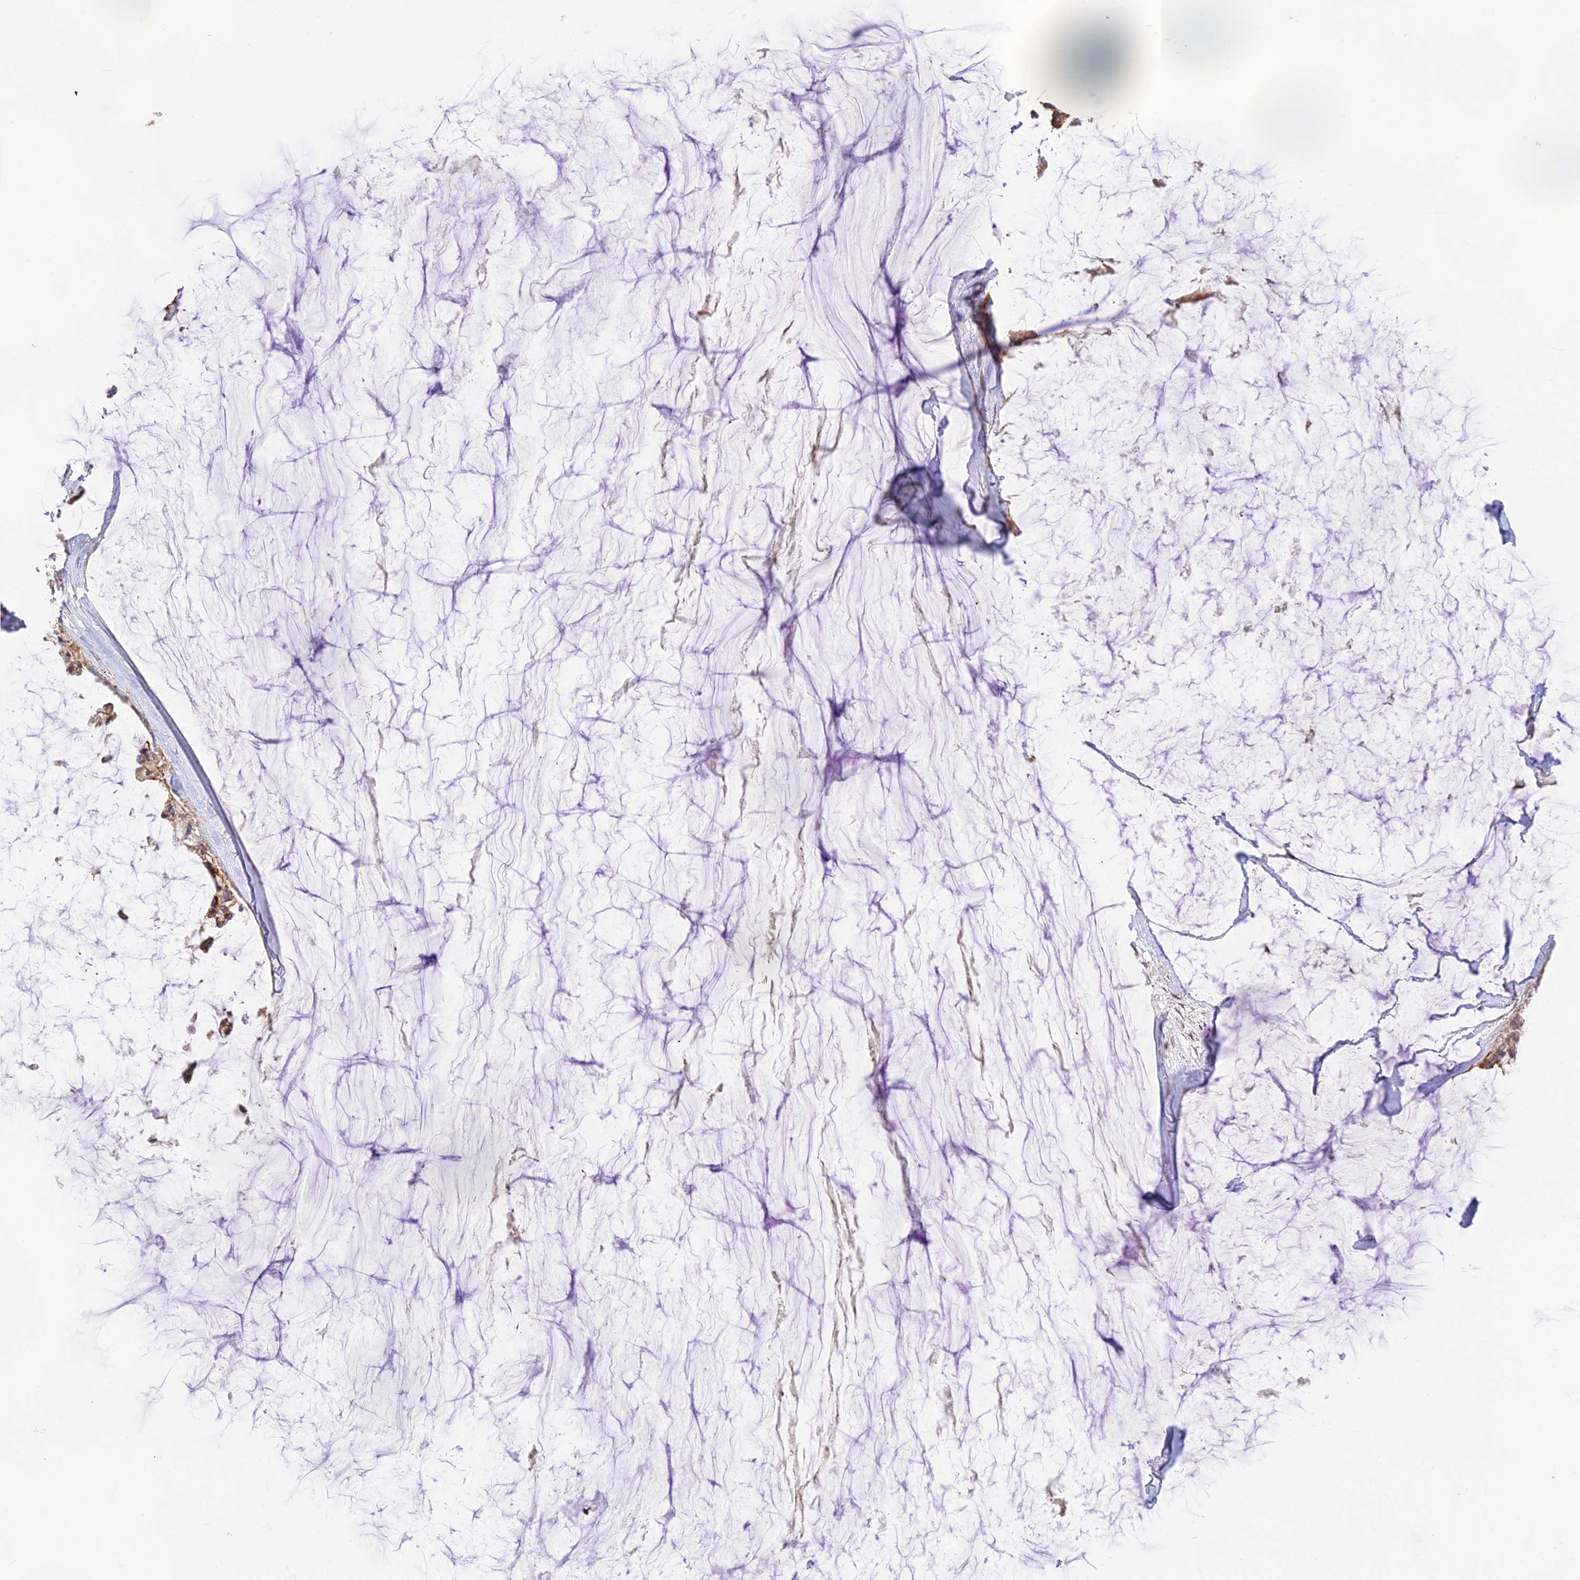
{"staining": {"intensity": "moderate", "quantity": ">75%", "location": "cytoplasmic/membranous"}, "tissue": "ovarian cancer", "cell_type": "Tumor cells", "image_type": "cancer", "snomed": [{"axis": "morphology", "description": "Cystadenocarcinoma, mucinous, NOS"}, {"axis": "topography", "description": "Ovary"}], "caption": "Ovarian cancer (mucinous cystadenocarcinoma) tissue demonstrates moderate cytoplasmic/membranous staining in approximately >75% of tumor cells, visualized by immunohistochemistry.", "gene": "CAMSAP3", "patient": {"sex": "female", "age": 39}}